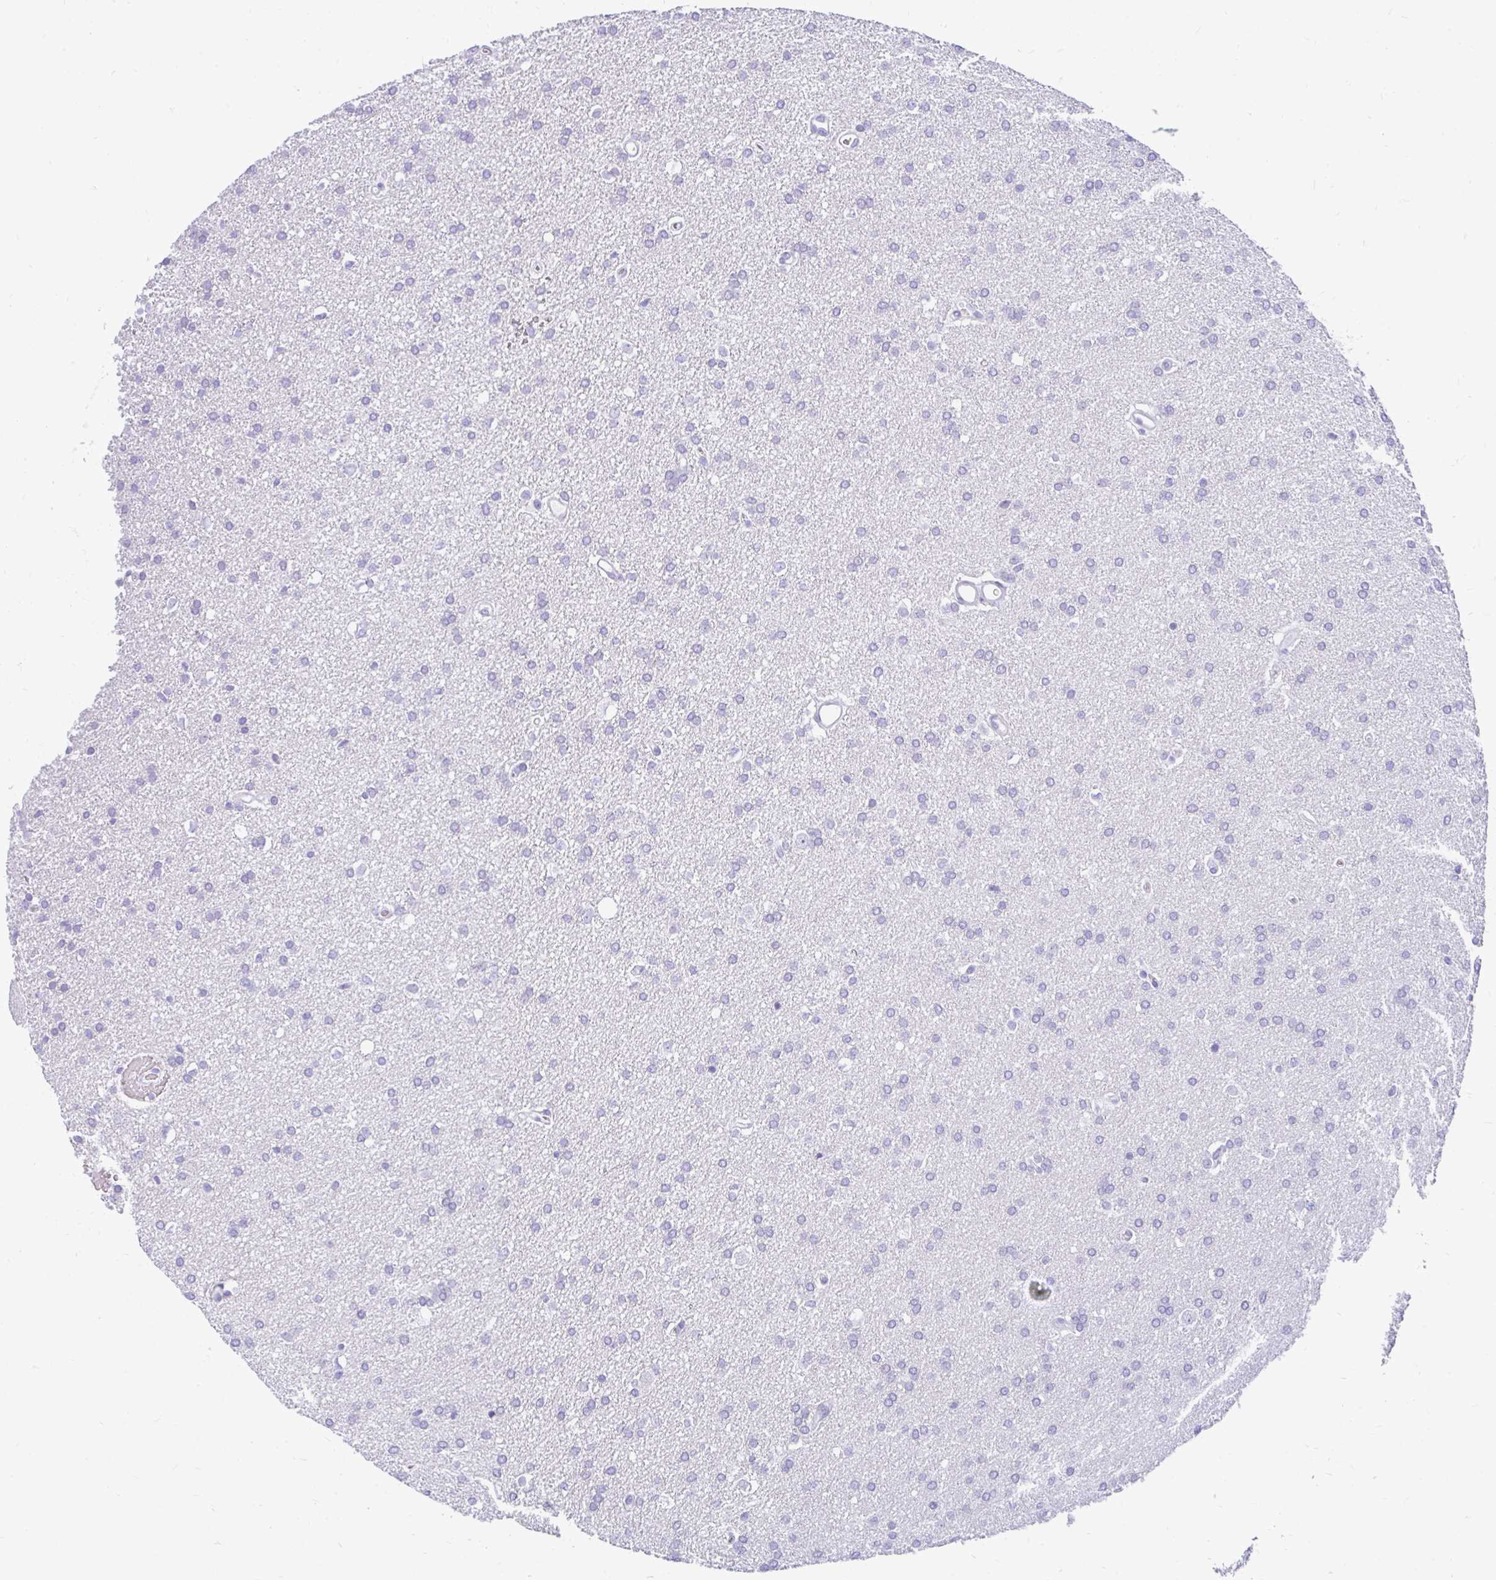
{"staining": {"intensity": "negative", "quantity": "none", "location": "none"}, "tissue": "glioma", "cell_type": "Tumor cells", "image_type": "cancer", "snomed": [{"axis": "morphology", "description": "Glioma, malignant, Low grade"}, {"axis": "topography", "description": "Brain"}], "caption": "Tumor cells show no significant positivity in glioma. (Stains: DAB immunohistochemistry with hematoxylin counter stain, Microscopy: brightfield microscopy at high magnification).", "gene": "GLB1L2", "patient": {"sex": "female", "age": 34}}